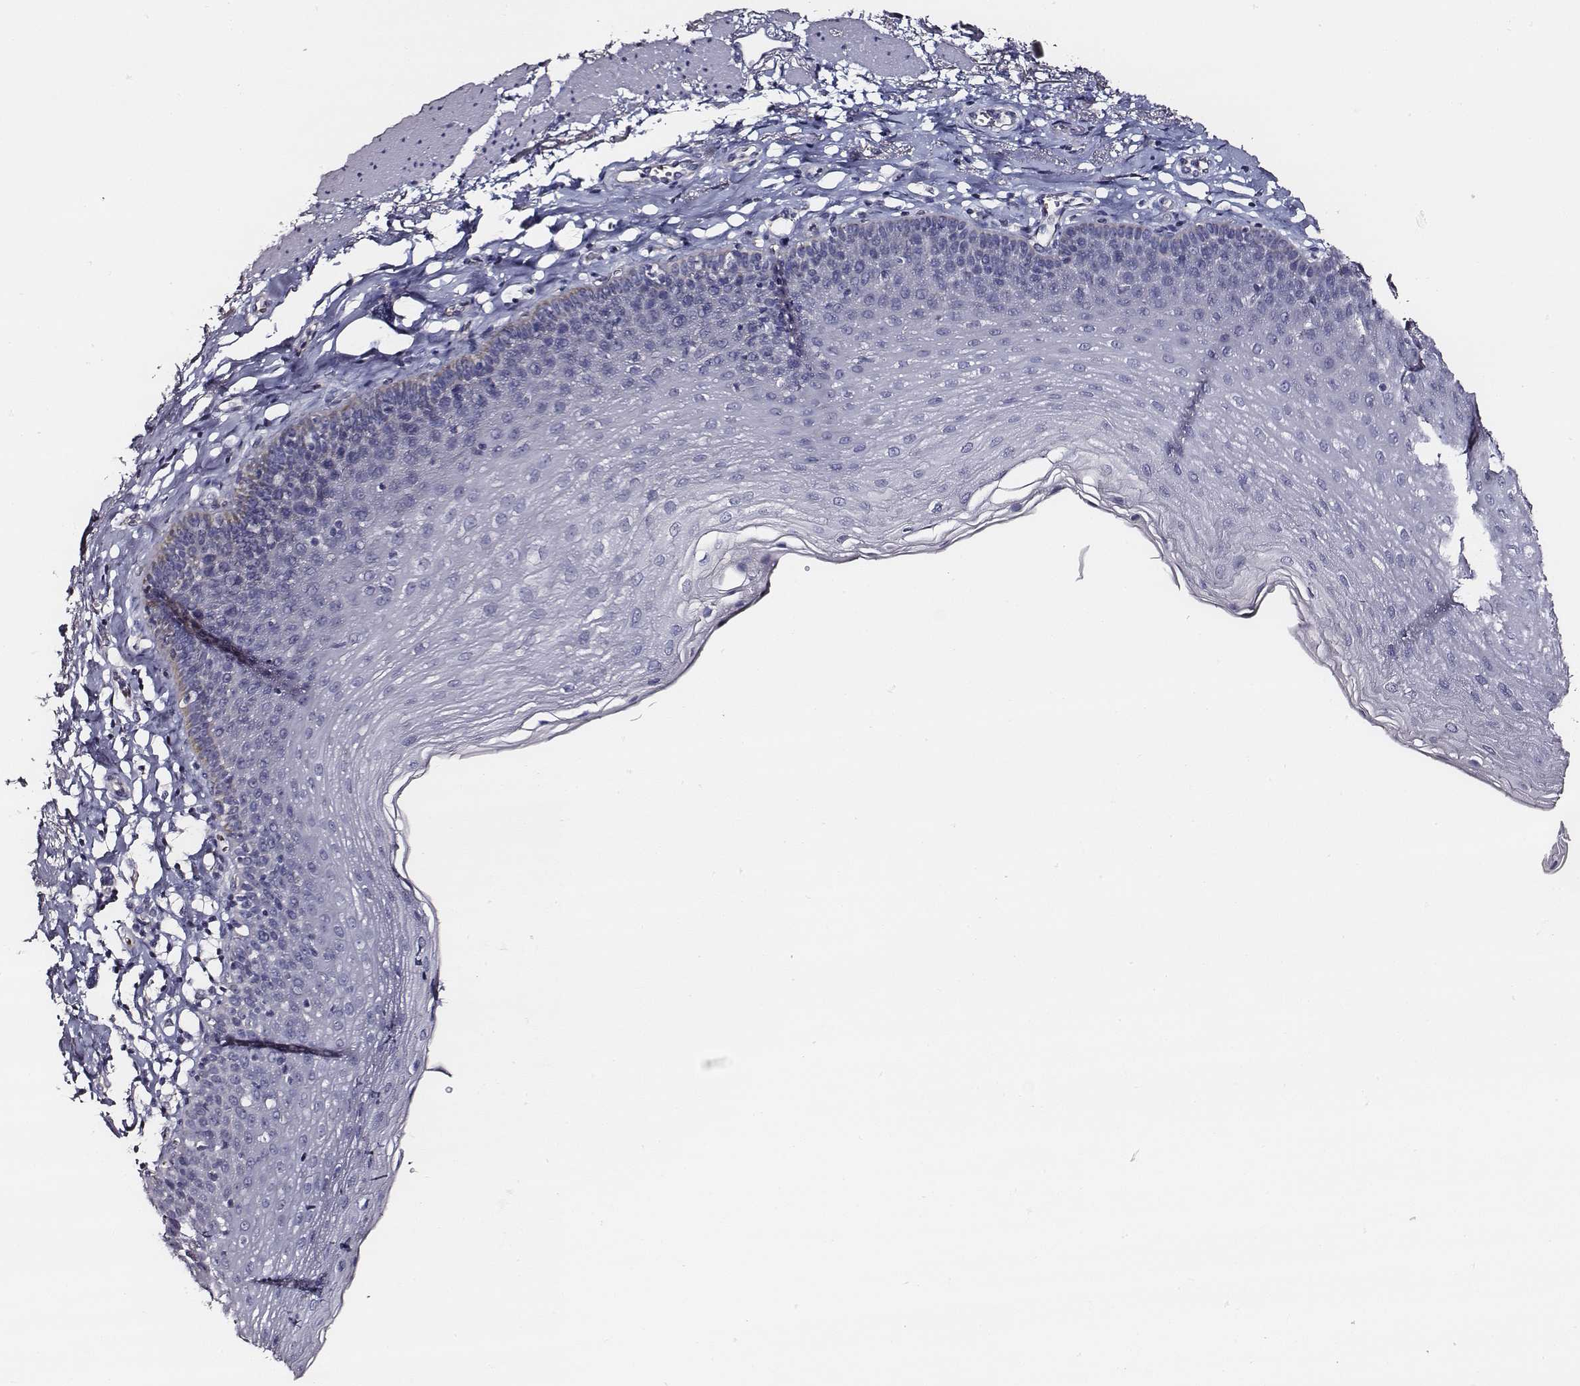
{"staining": {"intensity": "negative", "quantity": "none", "location": "none"}, "tissue": "esophagus", "cell_type": "Squamous epithelial cells", "image_type": "normal", "snomed": [{"axis": "morphology", "description": "Normal tissue, NOS"}, {"axis": "topography", "description": "Esophagus"}], "caption": "Immunohistochemical staining of unremarkable esophagus exhibits no significant staining in squamous epithelial cells.", "gene": "AADAT", "patient": {"sex": "female", "age": 81}}